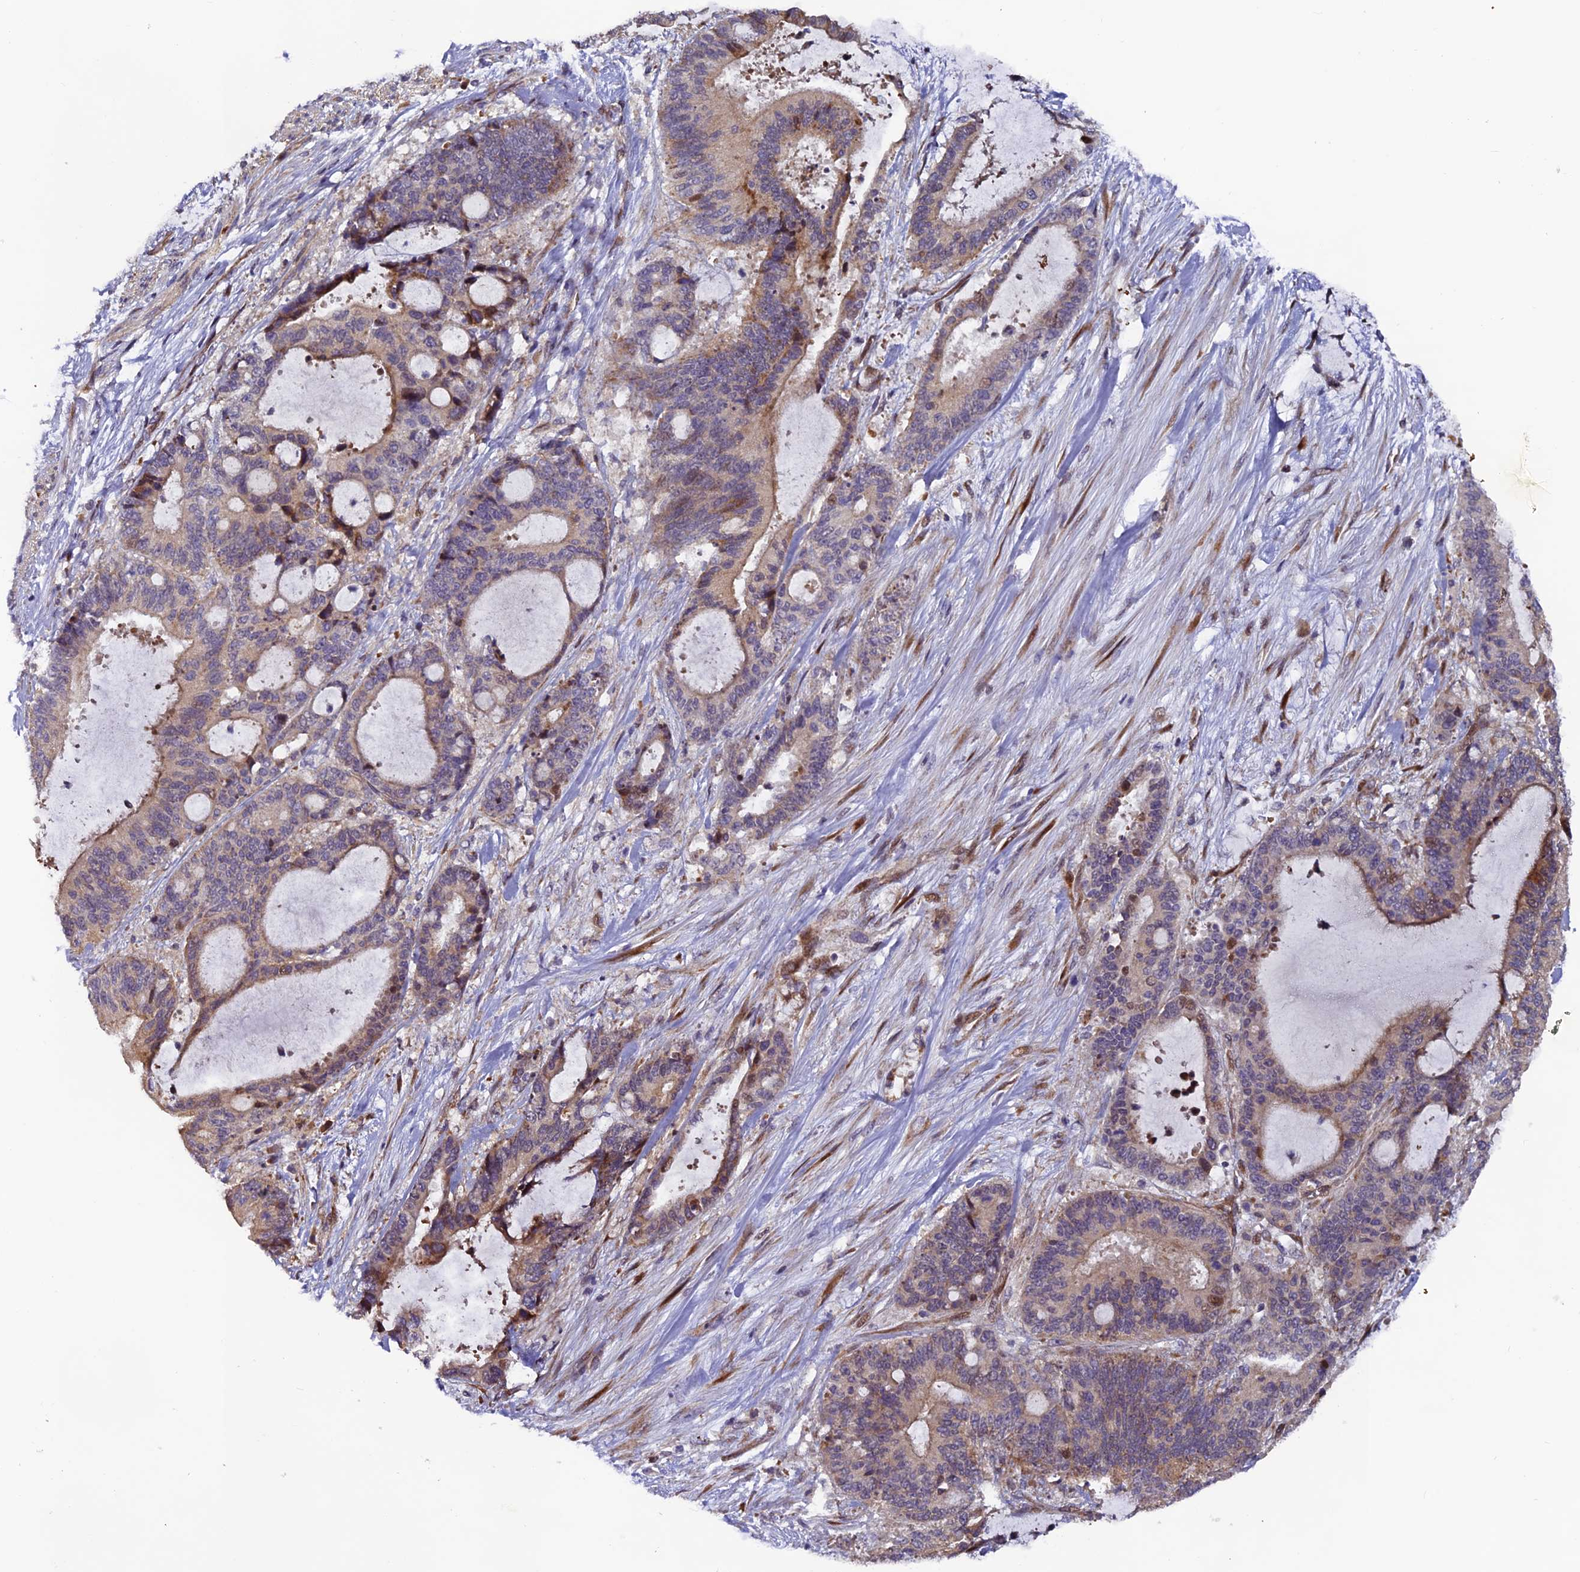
{"staining": {"intensity": "moderate", "quantity": "25%-75%", "location": "cytoplasmic/membranous,nuclear"}, "tissue": "liver cancer", "cell_type": "Tumor cells", "image_type": "cancer", "snomed": [{"axis": "morphology", "description": "Normal tissue, NOS"}, {"axis": "morphology", "description": "Cholangiocarcinoma"}, {"axis": "topography", "description": "Liver"}, {"axis": "topography", "description": "Peripheral nerve tissue"}], "caption": "Liver cancer stained with a protein marker shows moderate staining in tumor cells.", "gene": "RAB28", "patient": {"sex": "female", "age": 73}}